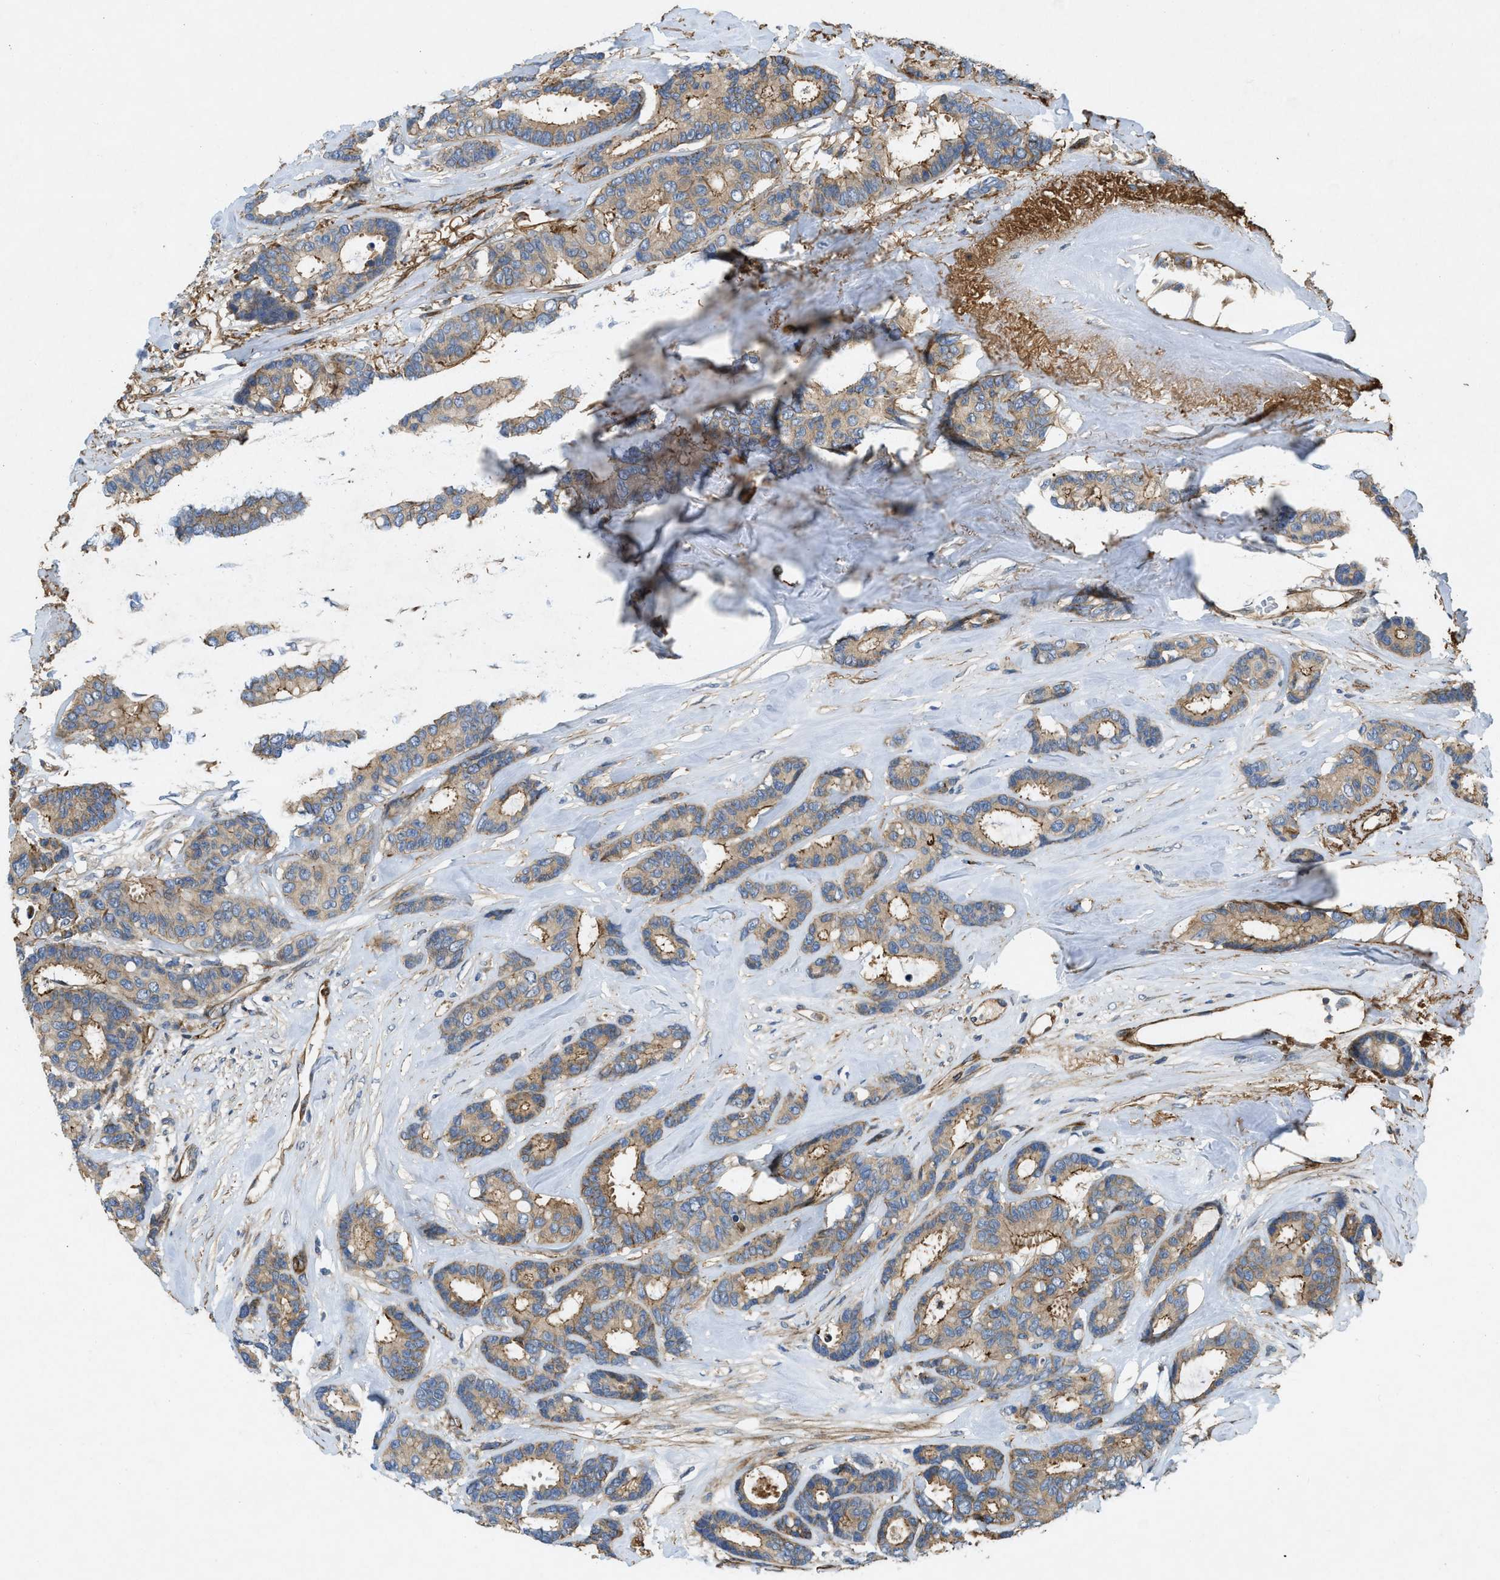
{"staining": {"intensity": "moderate", "quantity": ">75%", "location": "cytoplasmic/membranous"}, "tissue": "breast cancer", "cell_type": "Tumor cells", "image_type": "cancer", "snomed": [{"axis": "morphology", "description": "Duct carcinoma"}, {"axis": "topography", "description": "Breast"}], "caption": "Immunohistochemistry of breast invasive ductal carcinoma reveals medium levels of moderate cytoplasmic/membranous staining in approximately >75% of tumor cells. Using DAB (3,3'-diaminobenzidine) (brown) and hematoxylin (blue) stains, captured at high magnification using brightfield microscopy.", "gene": "NYNRIN", "patient": {"sex": "female", "age": 87}}